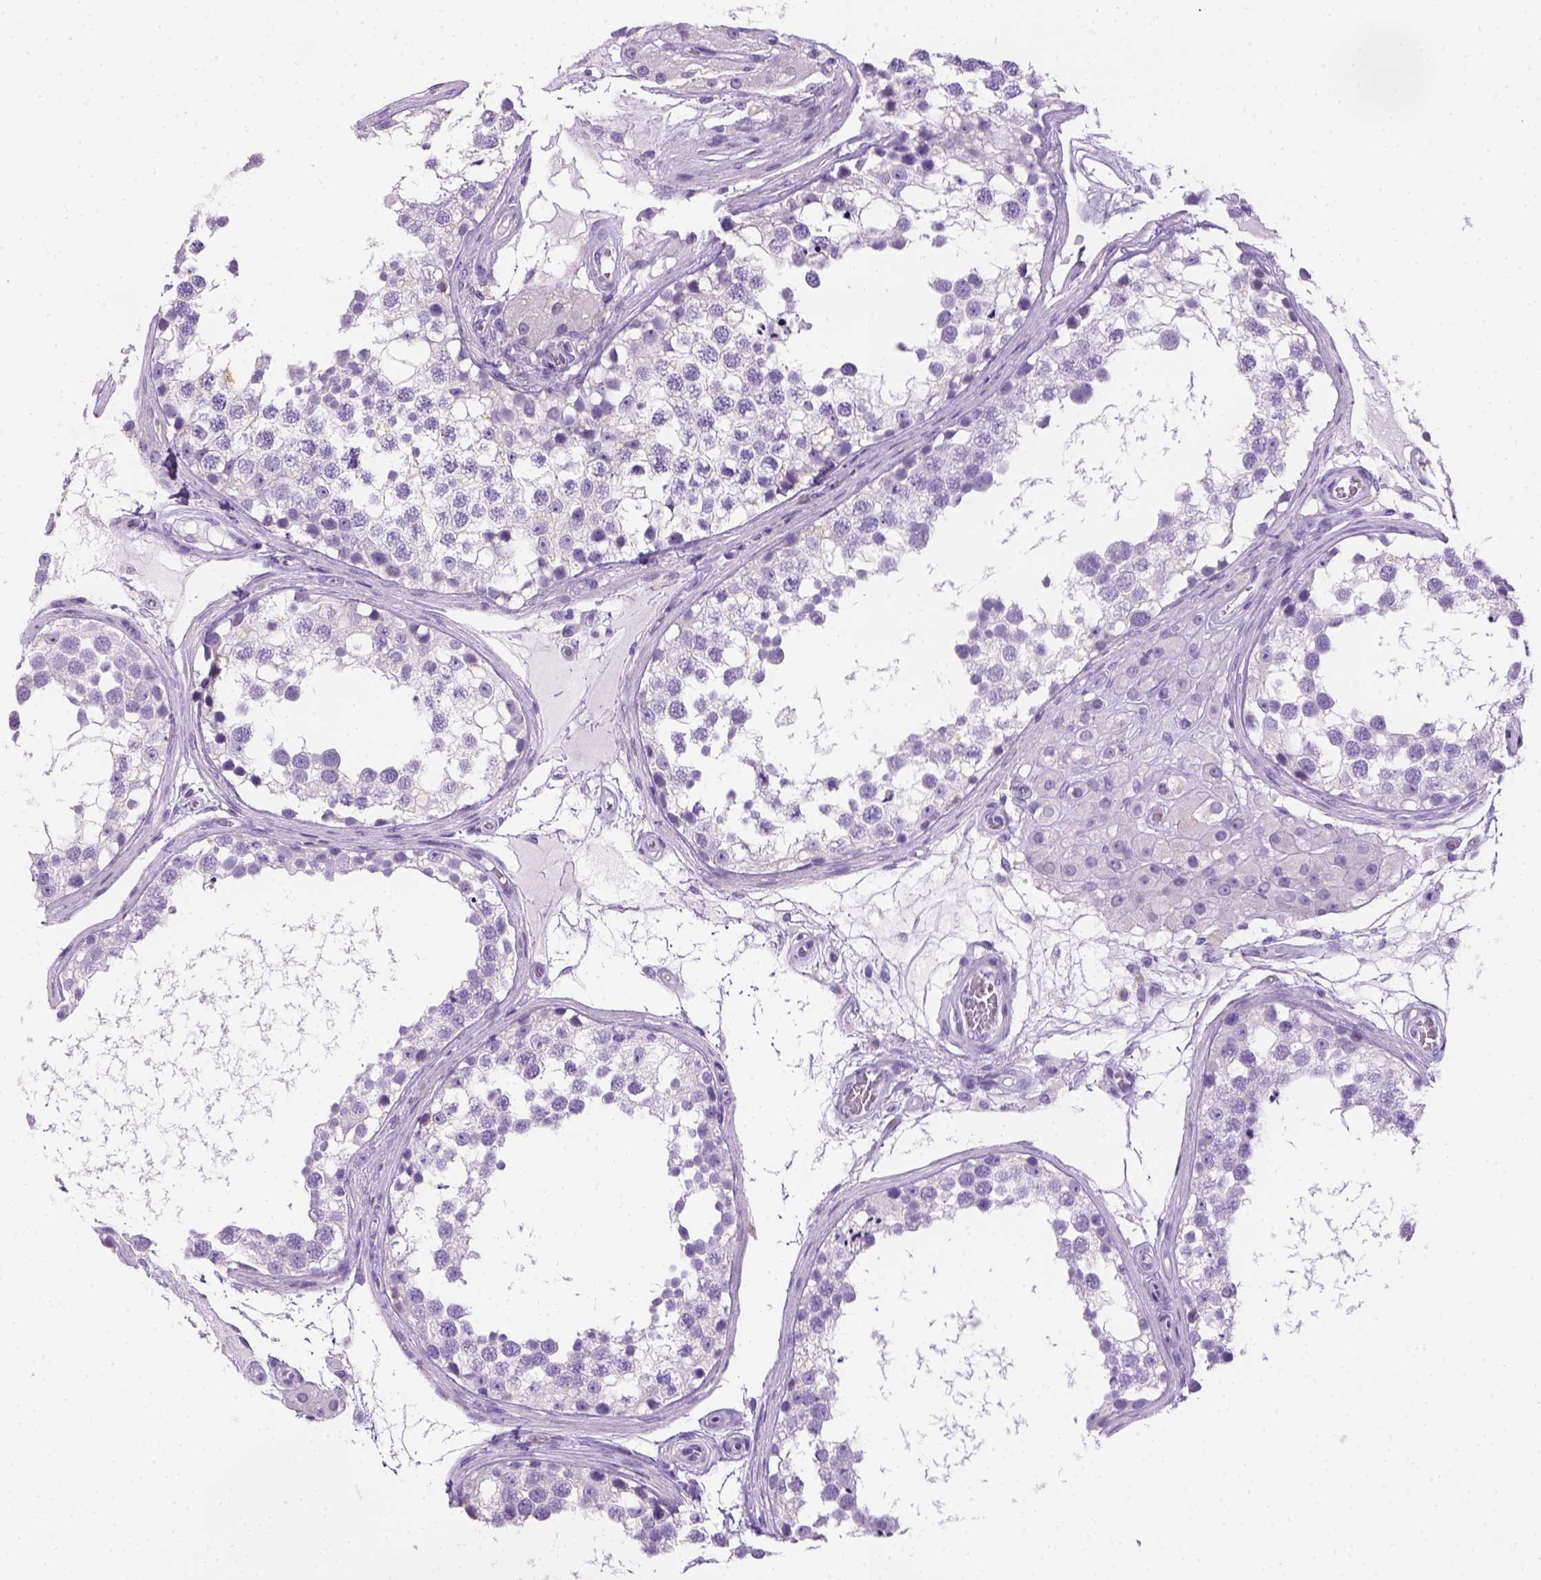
{"staining": {"intensity": "negative", "quantity": "none", "location": "none"}, "tissue": "testis", "cell_type": "Cells in seminiferous ducts", "image_type": "normal", "snomed": [{"axis": "morphology", "description": "Normal tissue, NOS"}, {"axis": "morphology", "description": "Seminoma, NOS"}, {"axis": "topography", "description": "Testis"}], "caption": "An immunohistochemistry image of benign testis is shown. There is no staining in cells in seminiferous ducts of testis. The staining is performed using DAB brown chromogen with nuclei counter-stained in using hematoxylin.", "gene": "TMEM38A", "patient": {"sex": "male", "age": 65}}